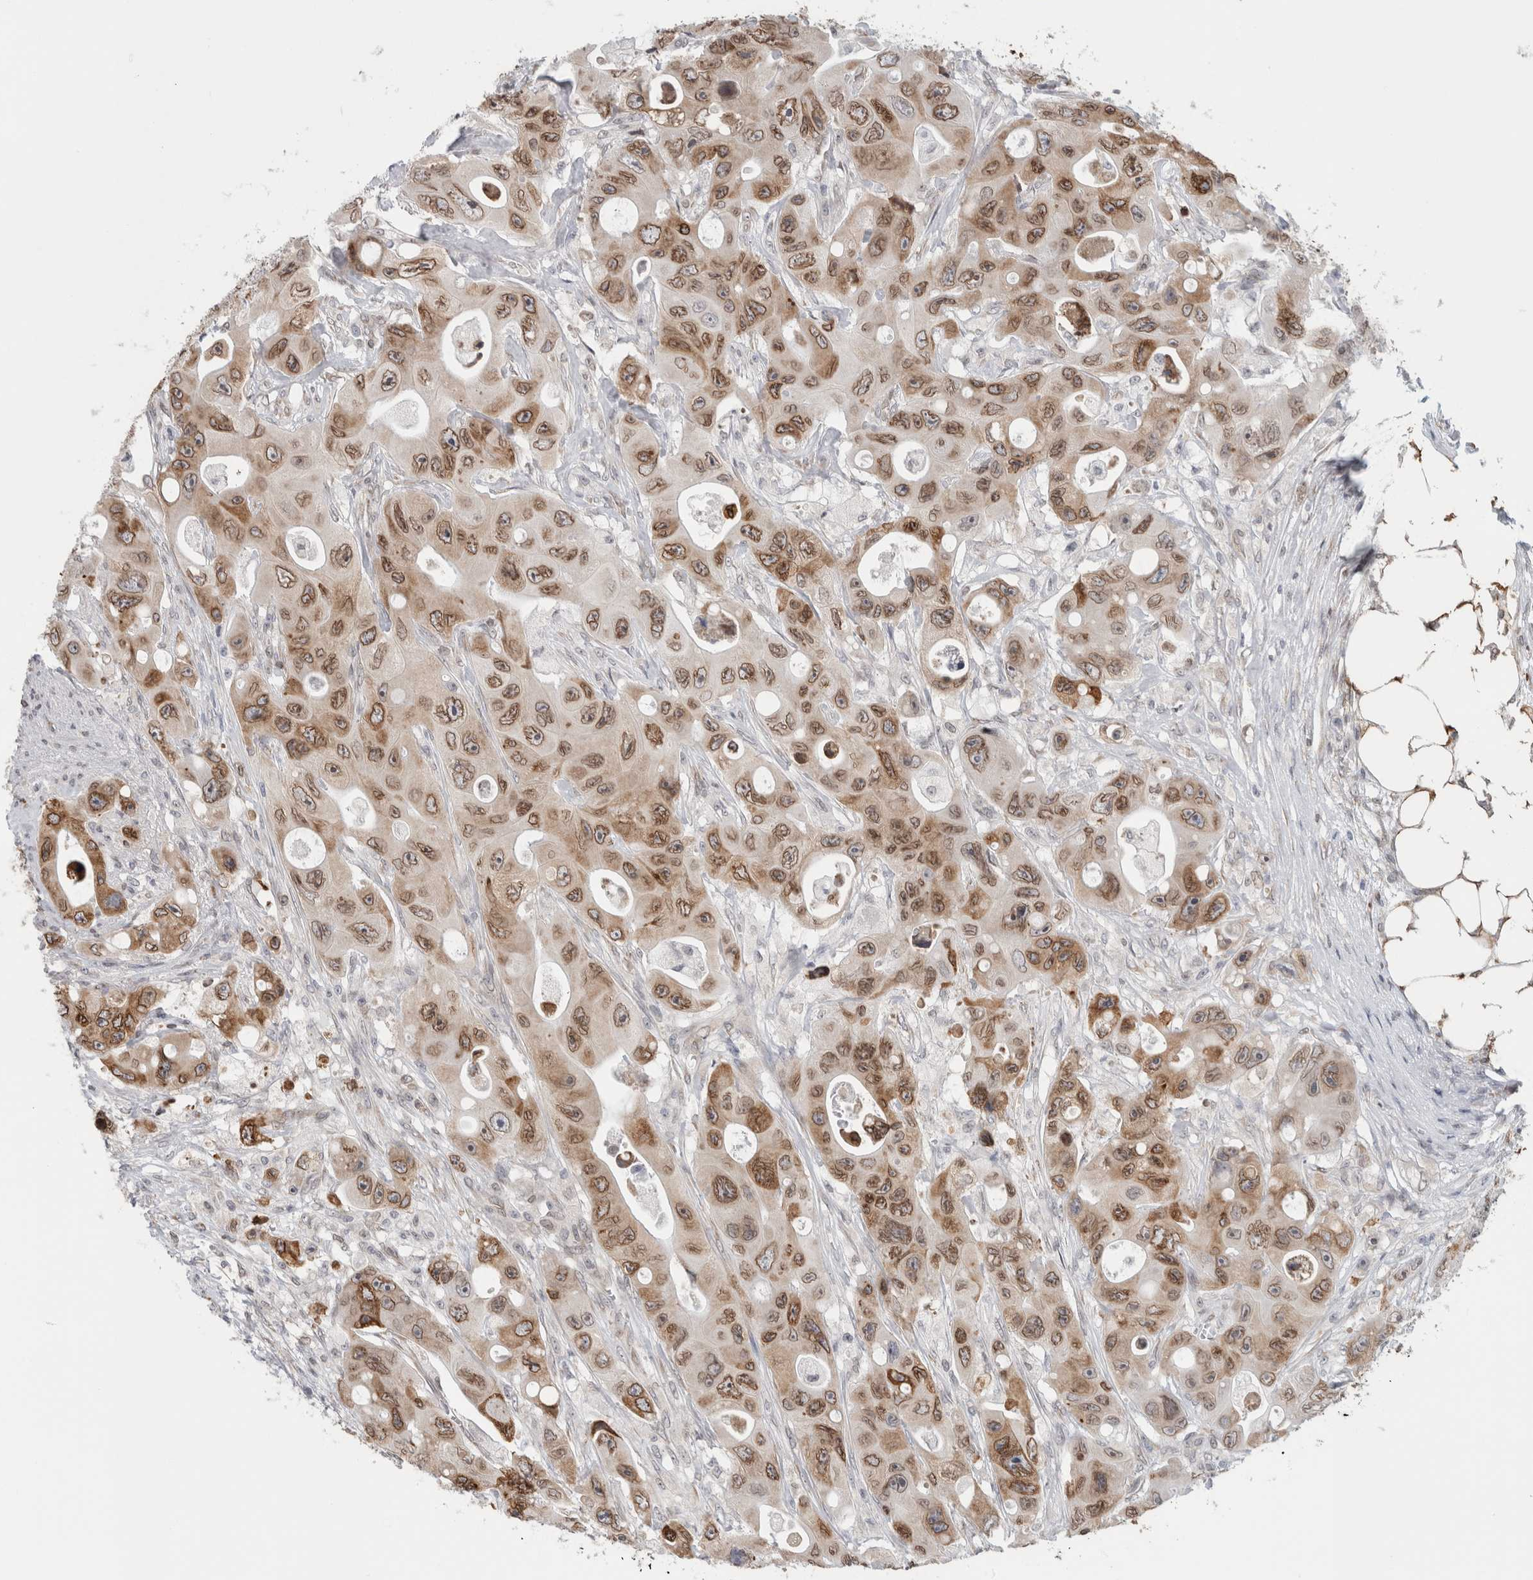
{"staining": {"intensity": "moderate", "quantity": ">75%", "location": "cytoplasmic/membranous,nuclear"}, "tissue": "colorectal cancer", "cell_type": "Tumor cells", "image_type": "cancer", "snomed": [{"axis": "morphology", "description": "Adenocarcinoma, NOS"}, {"axis": "topography", "description": "Colon"}], "caption": "Immunohistochemical staining of colorectal adenocarcinoma displays medium levels of moderate cytoplasmic/membranous and nuclear staining in approximately >75% of tumor cells.", "gene": "RBMX2", "patient": {"sex": "female", "age": 46}}